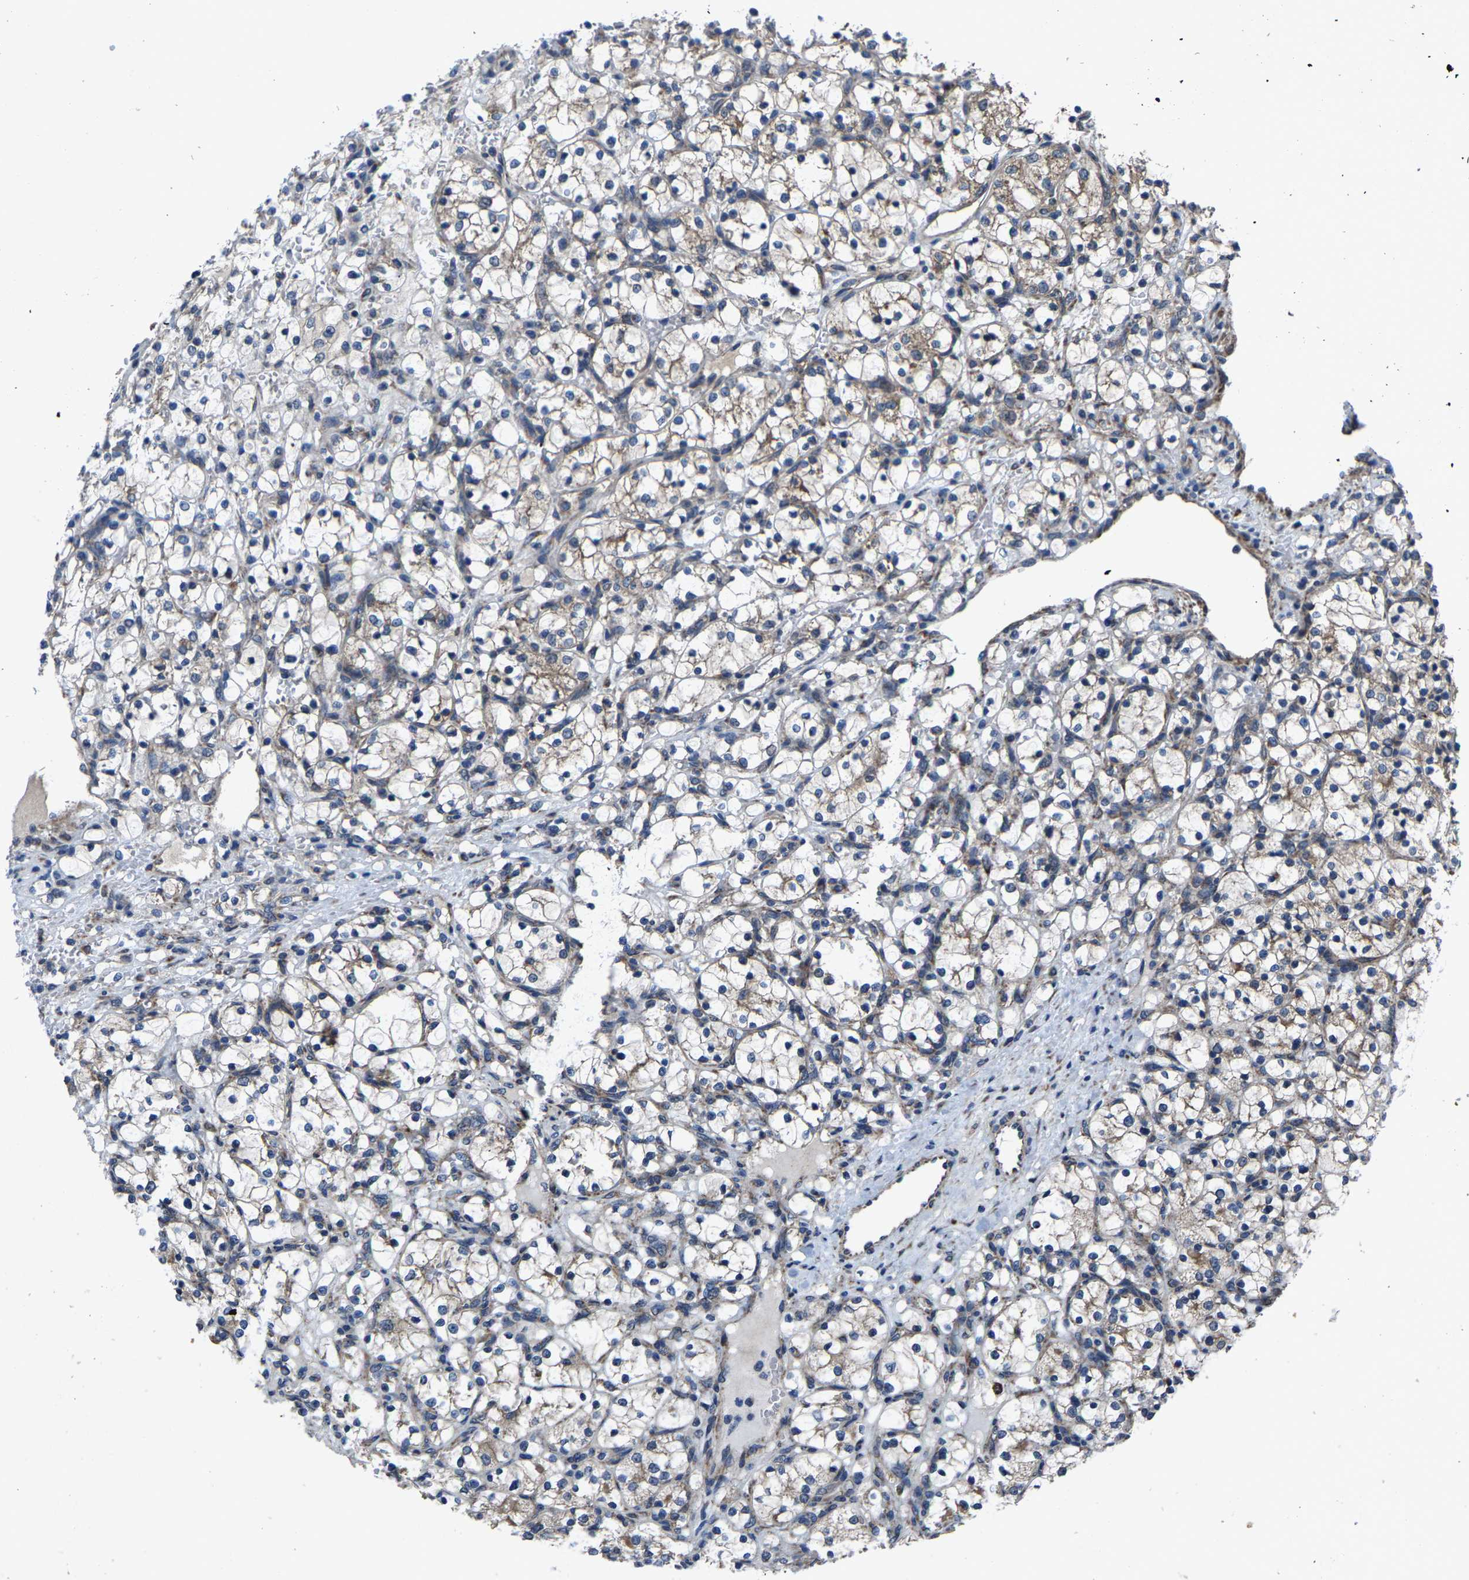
{"staining": {"intensity": "weak", "quantity": ">75%", "location": "cytoplasmic/membranous"}, "tissue": "renal cancer", "cell_type": "Tumor cells", "image_type": "cancer", "snomed": [{"axis": "morphology", "description": "Adenocarcinoma, NOS"}, {"axis": "topography", "description": "Kidney"}], "caption": "Renal cancer tissue reveals weak cytoplasmic/membranous positivity in about >75% of tumor cells", "gene": "PDP1", "patient": {"sex": "female", "age": 69}}